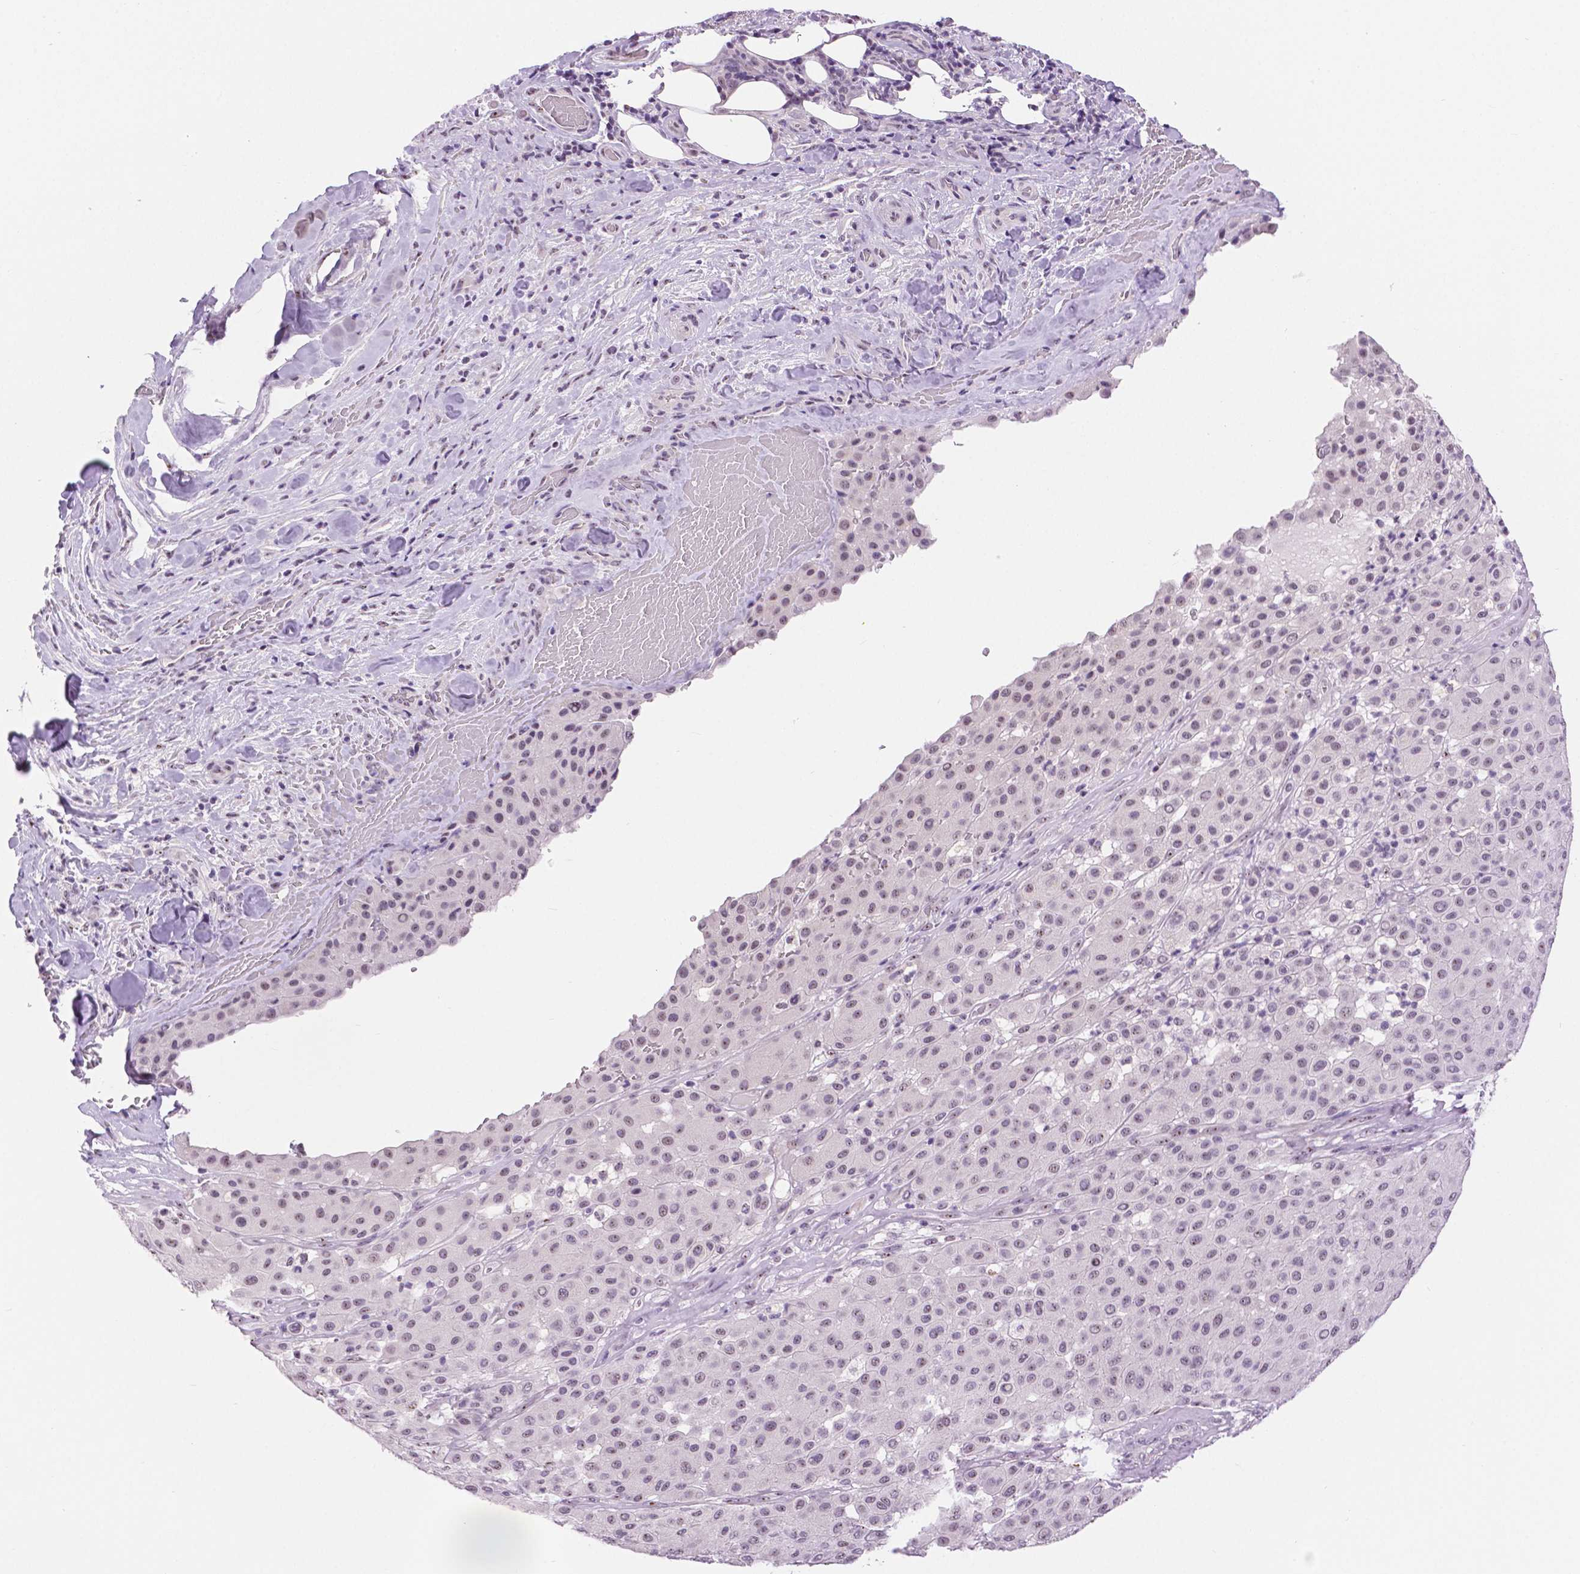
{"staining": {"intensity": "weak", "quantity": "<25%", "location": "nuclear"}, "tissue": "melanoma", "cell_type": "Tumor cells", "image_type": "cancer", "snomed": [{"axis": "morphology", "description": "Malignant melanoma, Metastatic site"}, {"axis": "topography", "description": "Smooth muscle"}], "caption": "There is no significant staining in tumor cells of malignant melanoma (metastatic site). (Immunohistochemistry, brightfield microscopy, high magnification).", "gene": "NHP2", "patient": {"sex": "male", "age": 41}}